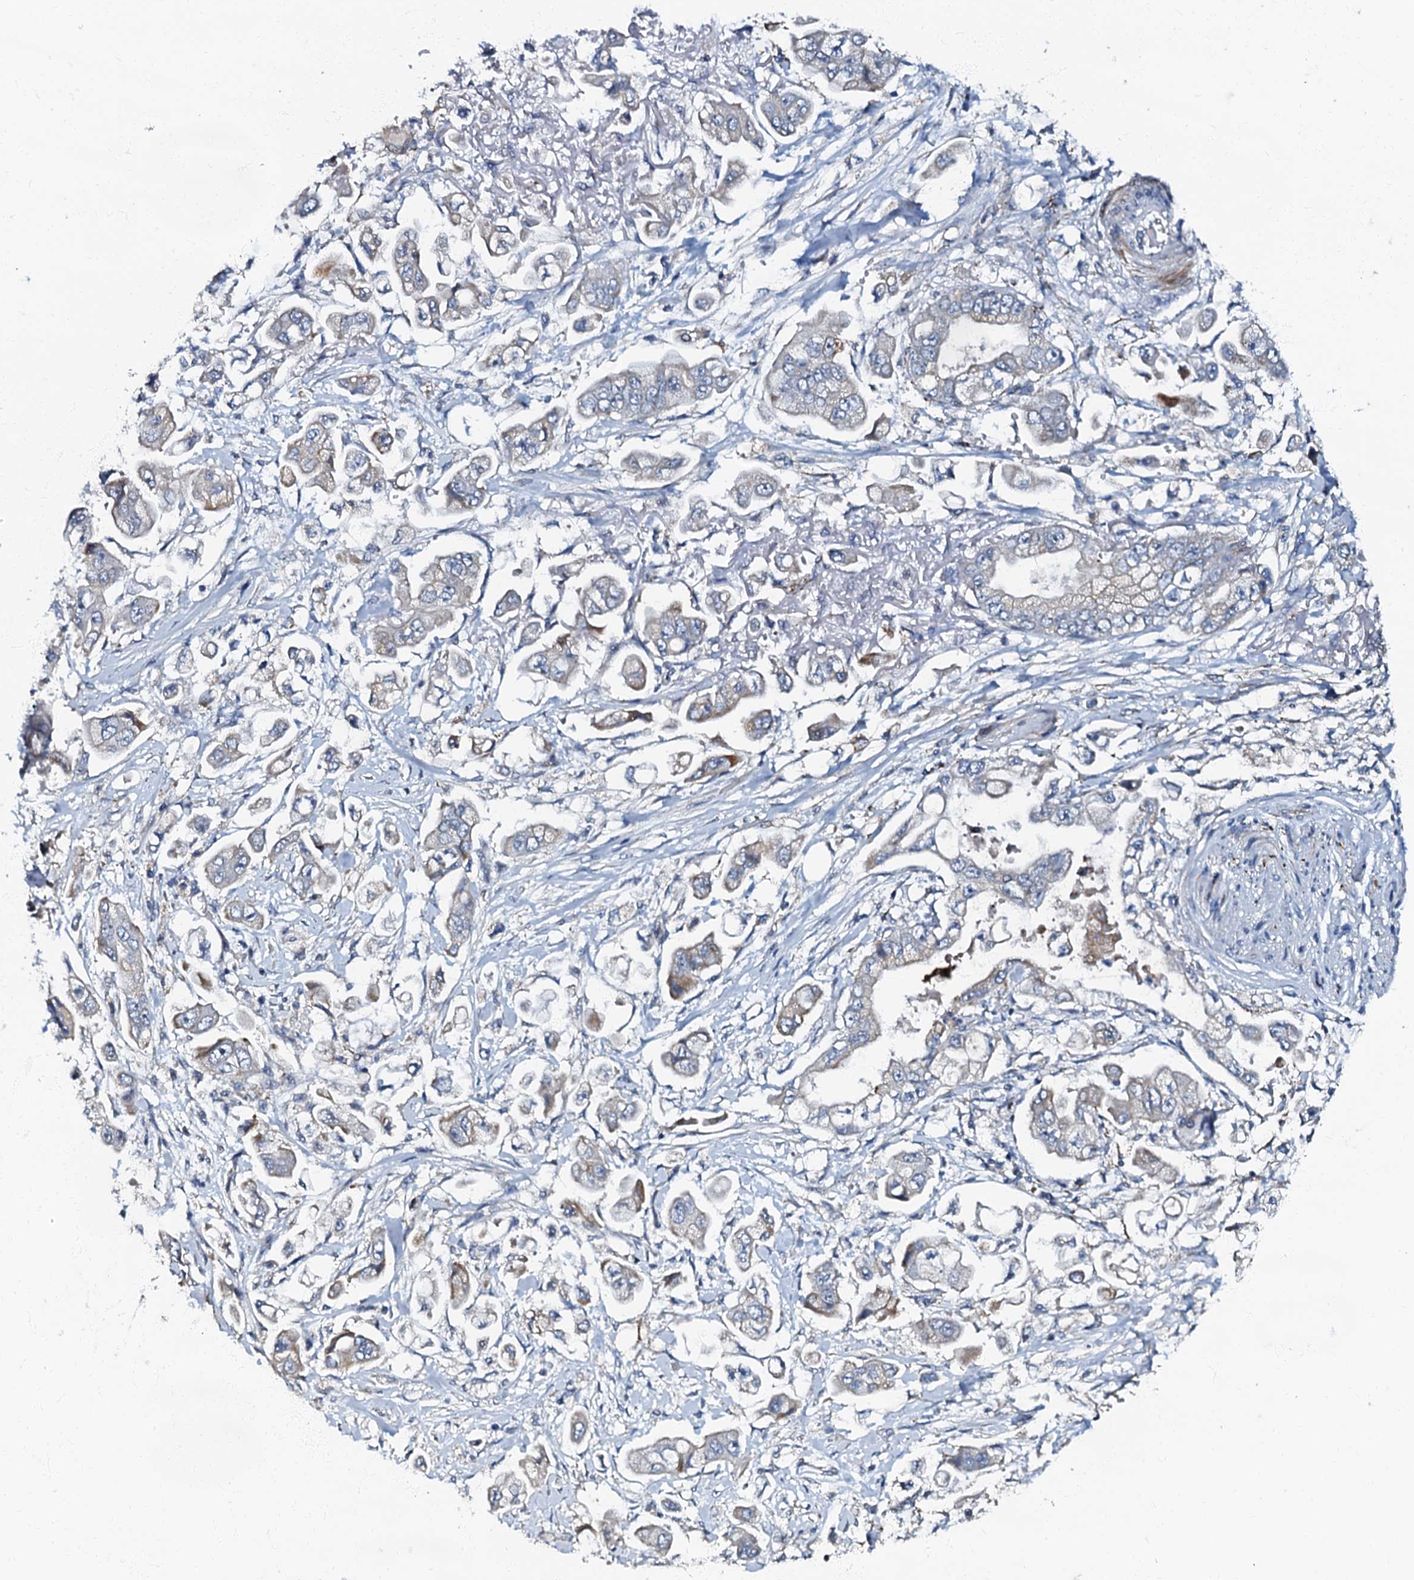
{"staining": {"intensity": "weak", "quantity": "<25%", "location": "cytoplasmic/membranous"}, "tissue": "stomach cancer", "cell_type": "Tumor cells", "image_type": "cancer", "snomed": [{"axis": "morphology", "description": "Adenocarcinoma, NOS"}, {"axis": "topography", "description": "Stomach"}], "caption": "Immunohistochemistry (IHC) photomicrograph of neoplastic tissue: human stomach cancer stained with DAB exhibits no significant protein expression in tumor cells.", "gene": "OLAH", "patient": {"sex": "male", "age": 62}}